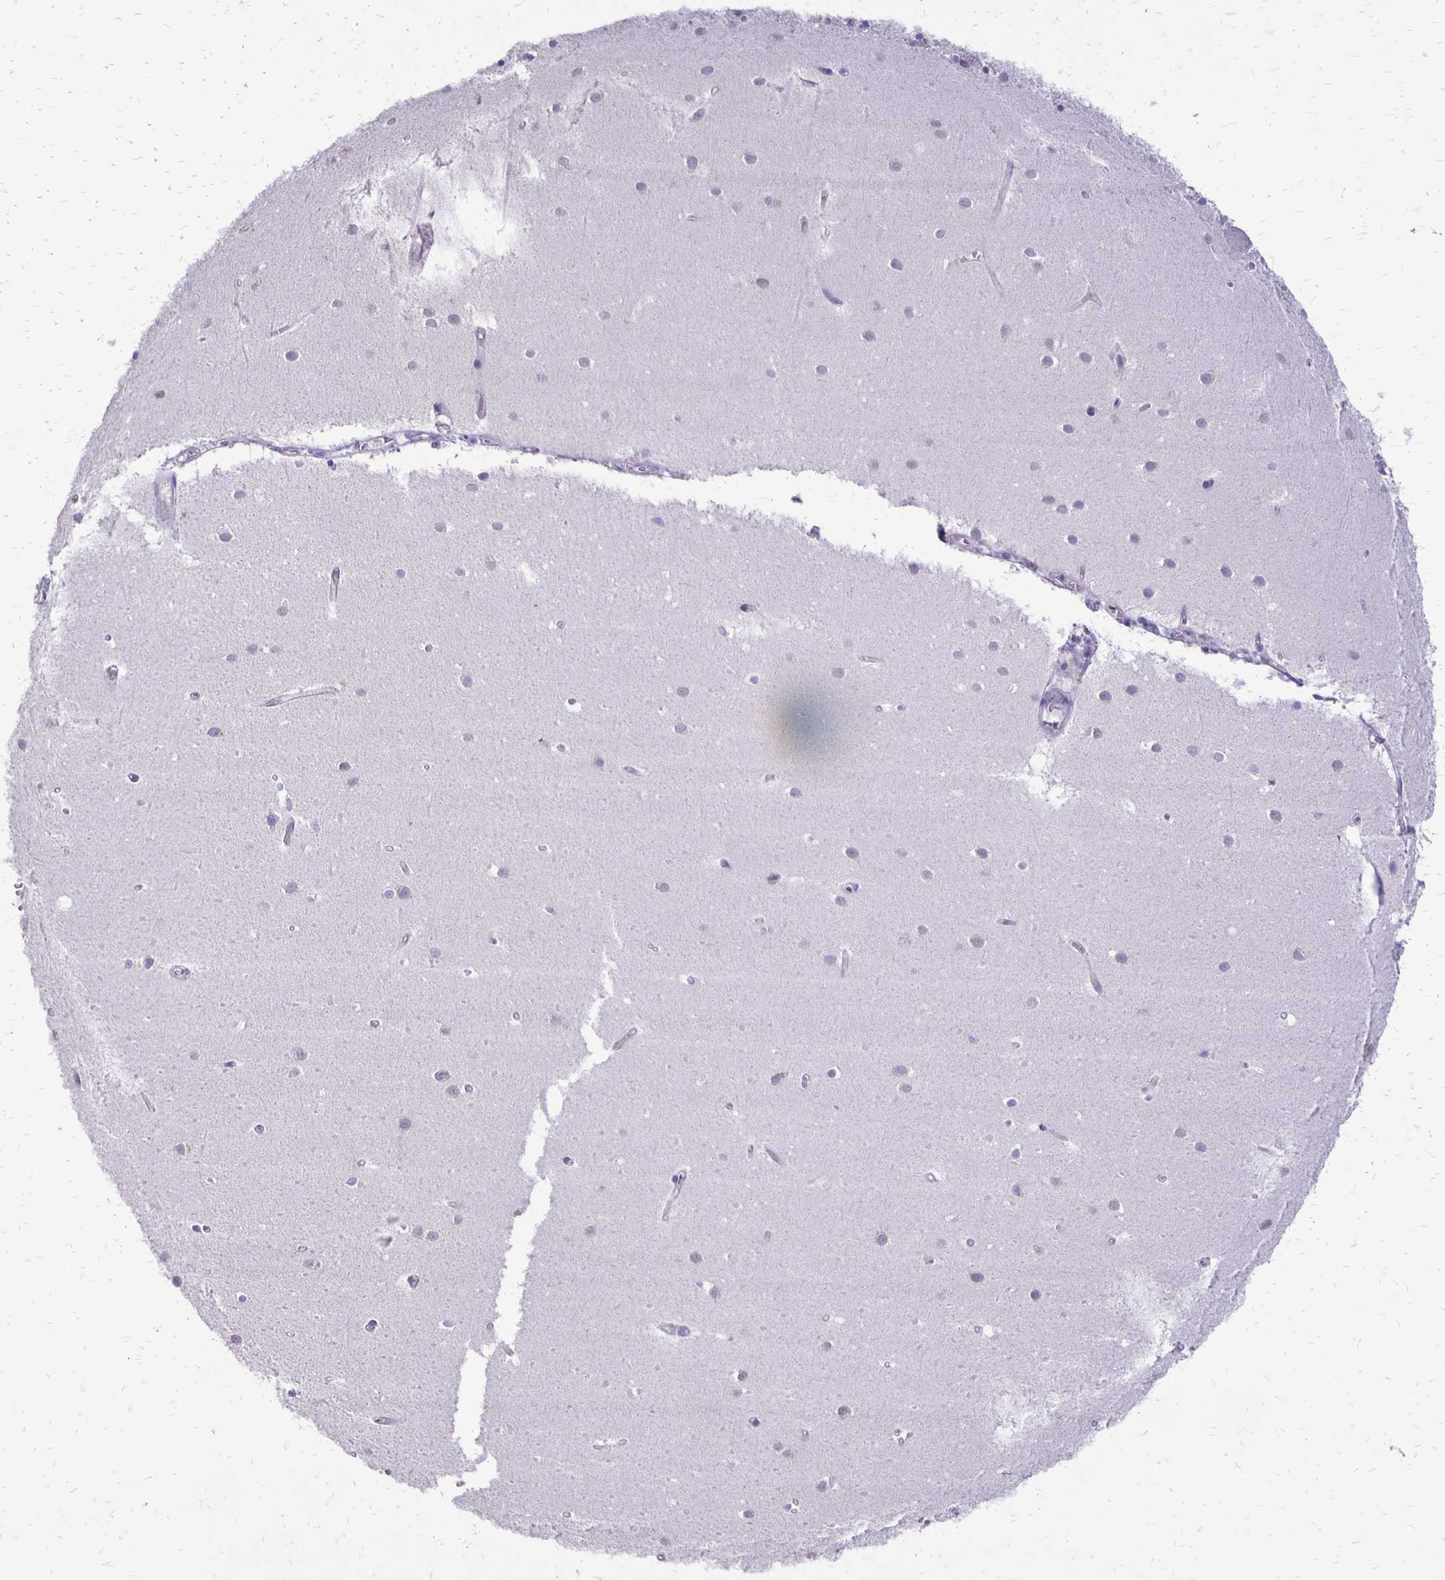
{"staining": {"intensity": "negative", "quantity": "none", "location": "none"}, "tissue": "cerebellum", "cell_type": "Cells in granular layer", "image_type": "normal", "snomed": [{"axis": "morphology", "description": "Normal tissue, NOS"}, {"axis": "topography", "description": "Cerebellum"}], "caption": "A histopathology image of human cerebellum is negative for staining in cells in granular layer.", "gene": "ANKRD45", "patient": {"sex": "male", "age": 54}}